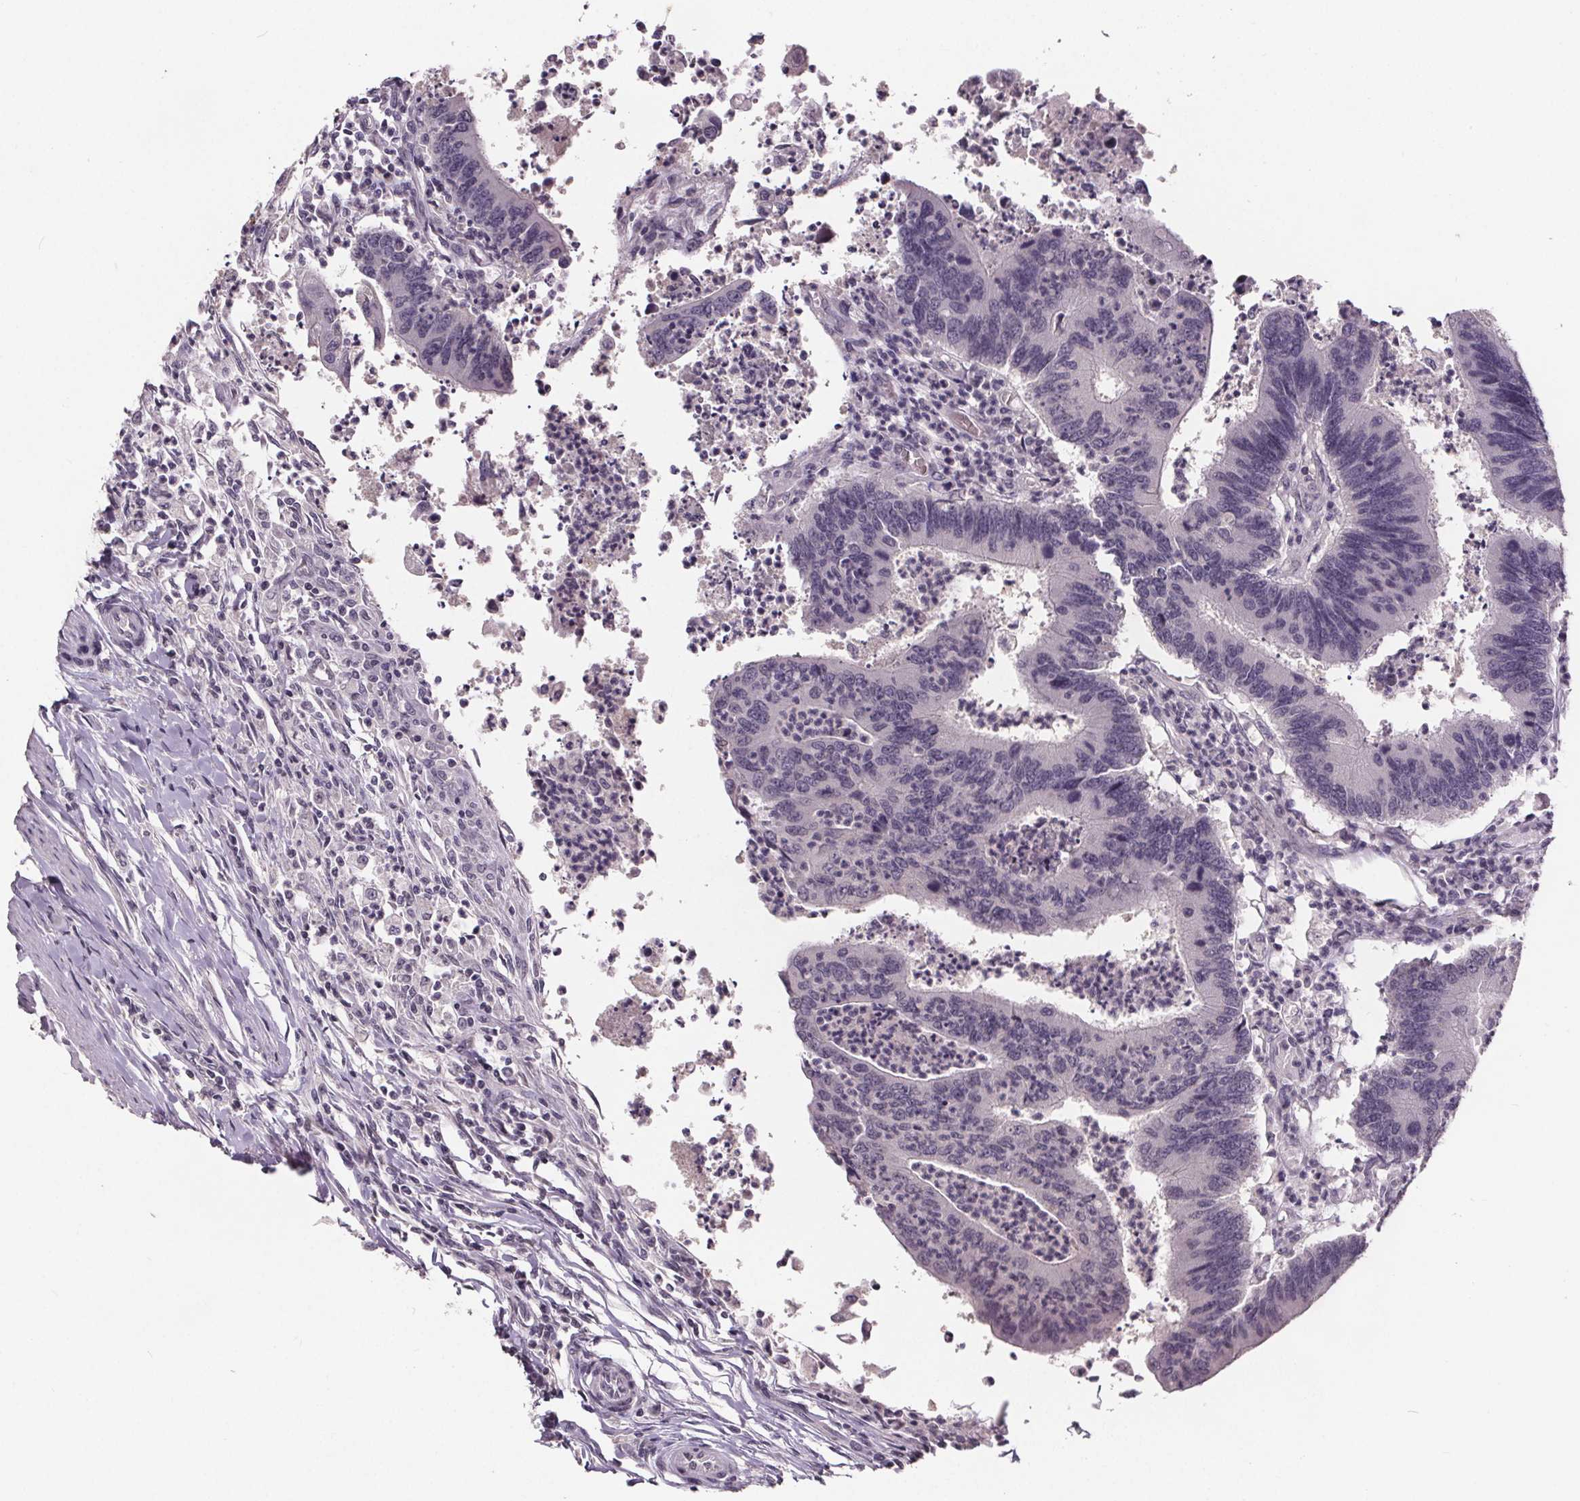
{"staining": {"intensity": "negative", "quantity": "none", "location": "none"}, "tissue": "colorectal cancer", "cell_type": "Tumor cells", "image_type": "cancer", "snomed": [{"axis": "morphology", "description": "Adenocarcinoma, NOS"}, {"axis": "topography", "description": "Colon"}], "caption": "Immunohistochemistry histopathology image of human colorectal adenocarcinoma stained for a protein (brown), which exhibits no positivity in tumor cells.", "gene": "NKX6-1", "patient": {"sex": "female", "age": 67}}